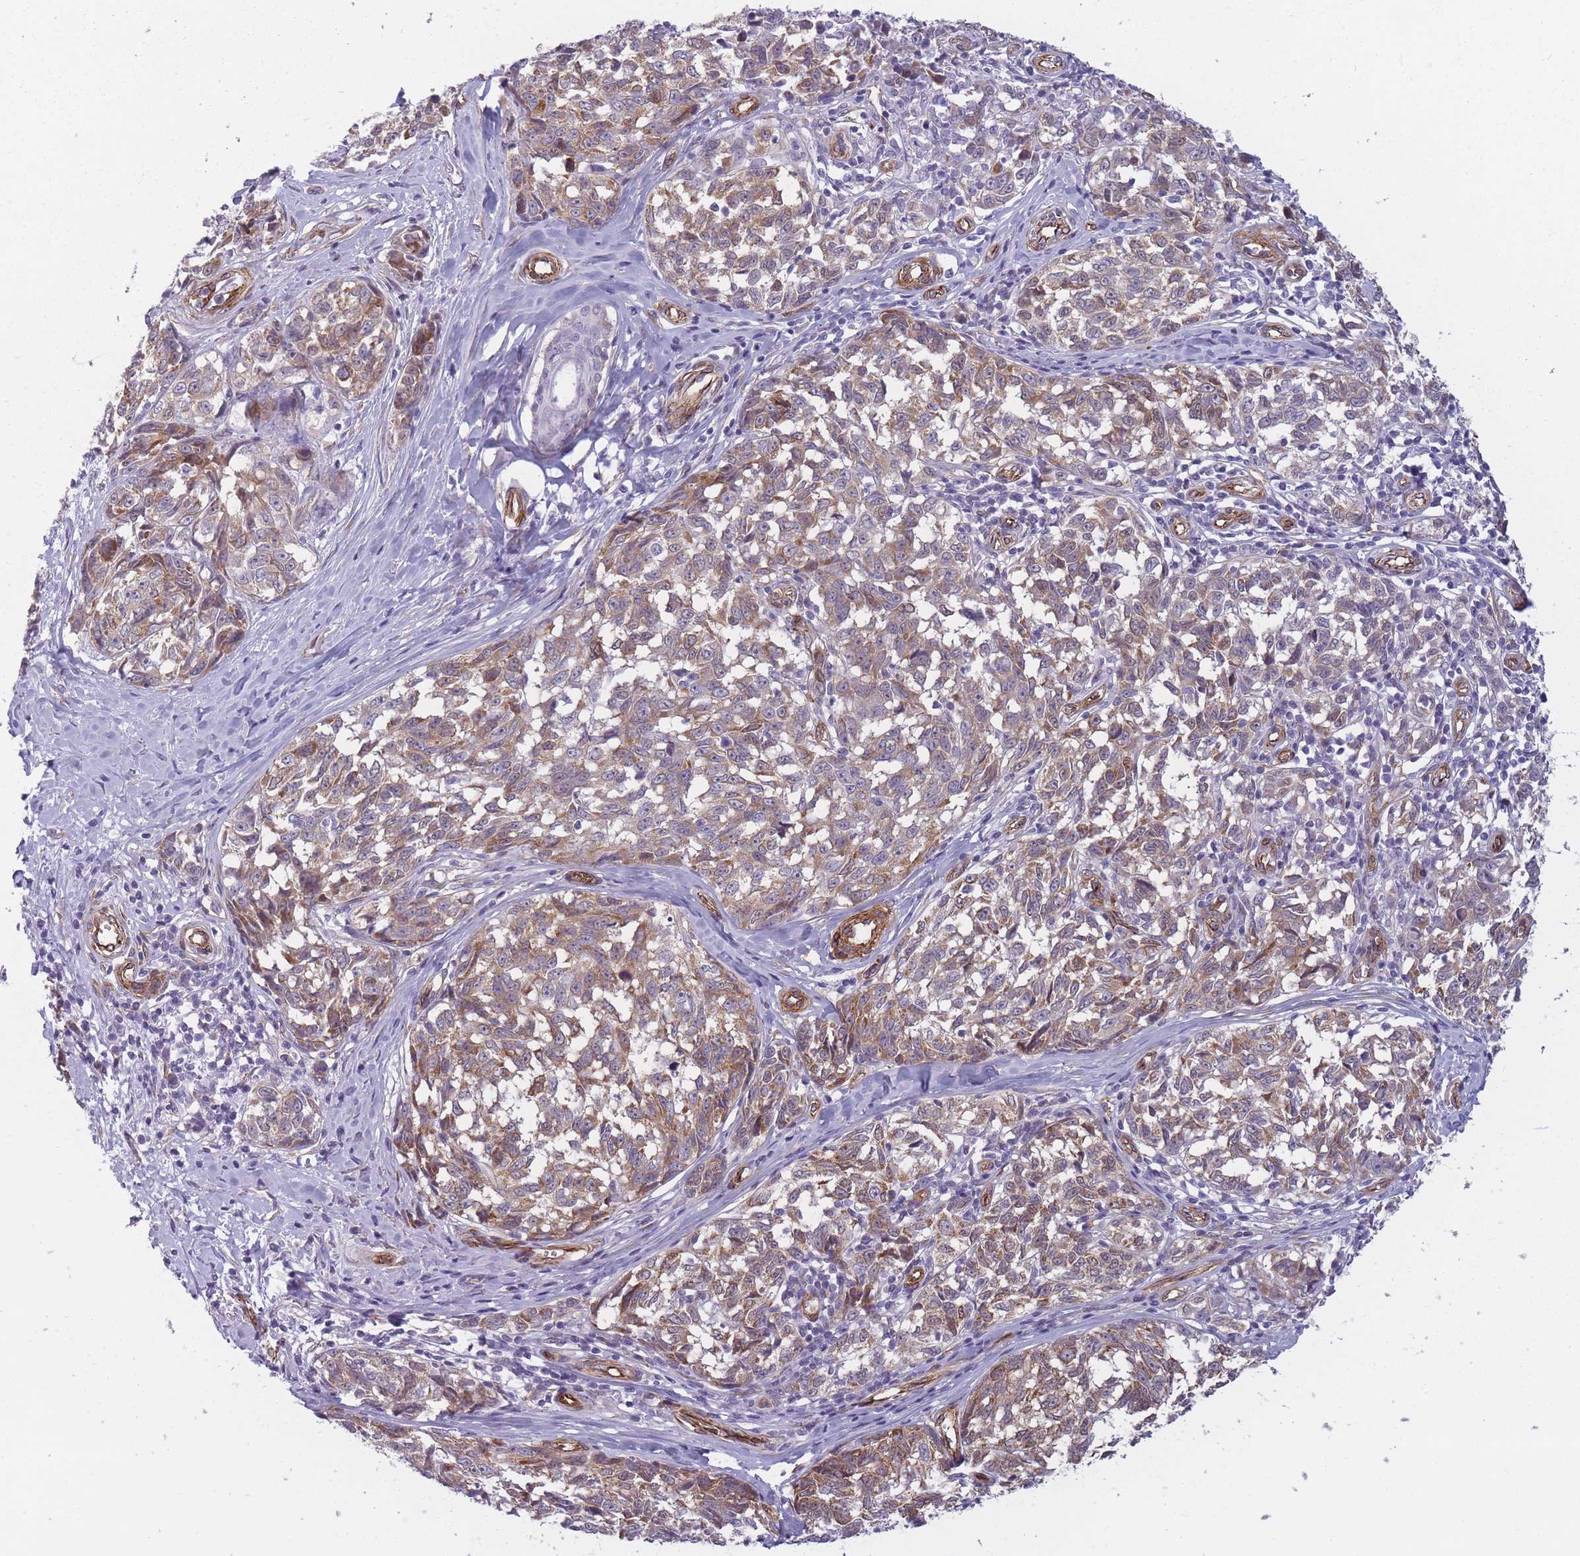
{"staining": {"intensity": "negative", "quantity": "none", "location": "none"}, "tissue": "melanoma", "cell_type": "Tumor cells", "image_type": "cancer", "snomed": [{"axis": "morphology", "description": "Normal tissue, NOS"}, {"axis": "morphology", "description": "Malignant melanoma, NOS"}, {"axis": "topography", "description": "Skin"}], "caption": "Human malignant melanoma stained for a protein using immunohistochemistry (IHC) reveals no staining in tumor cells.", "gene": "OR6B3", "patient": {"sex": "female", "age": 64}}